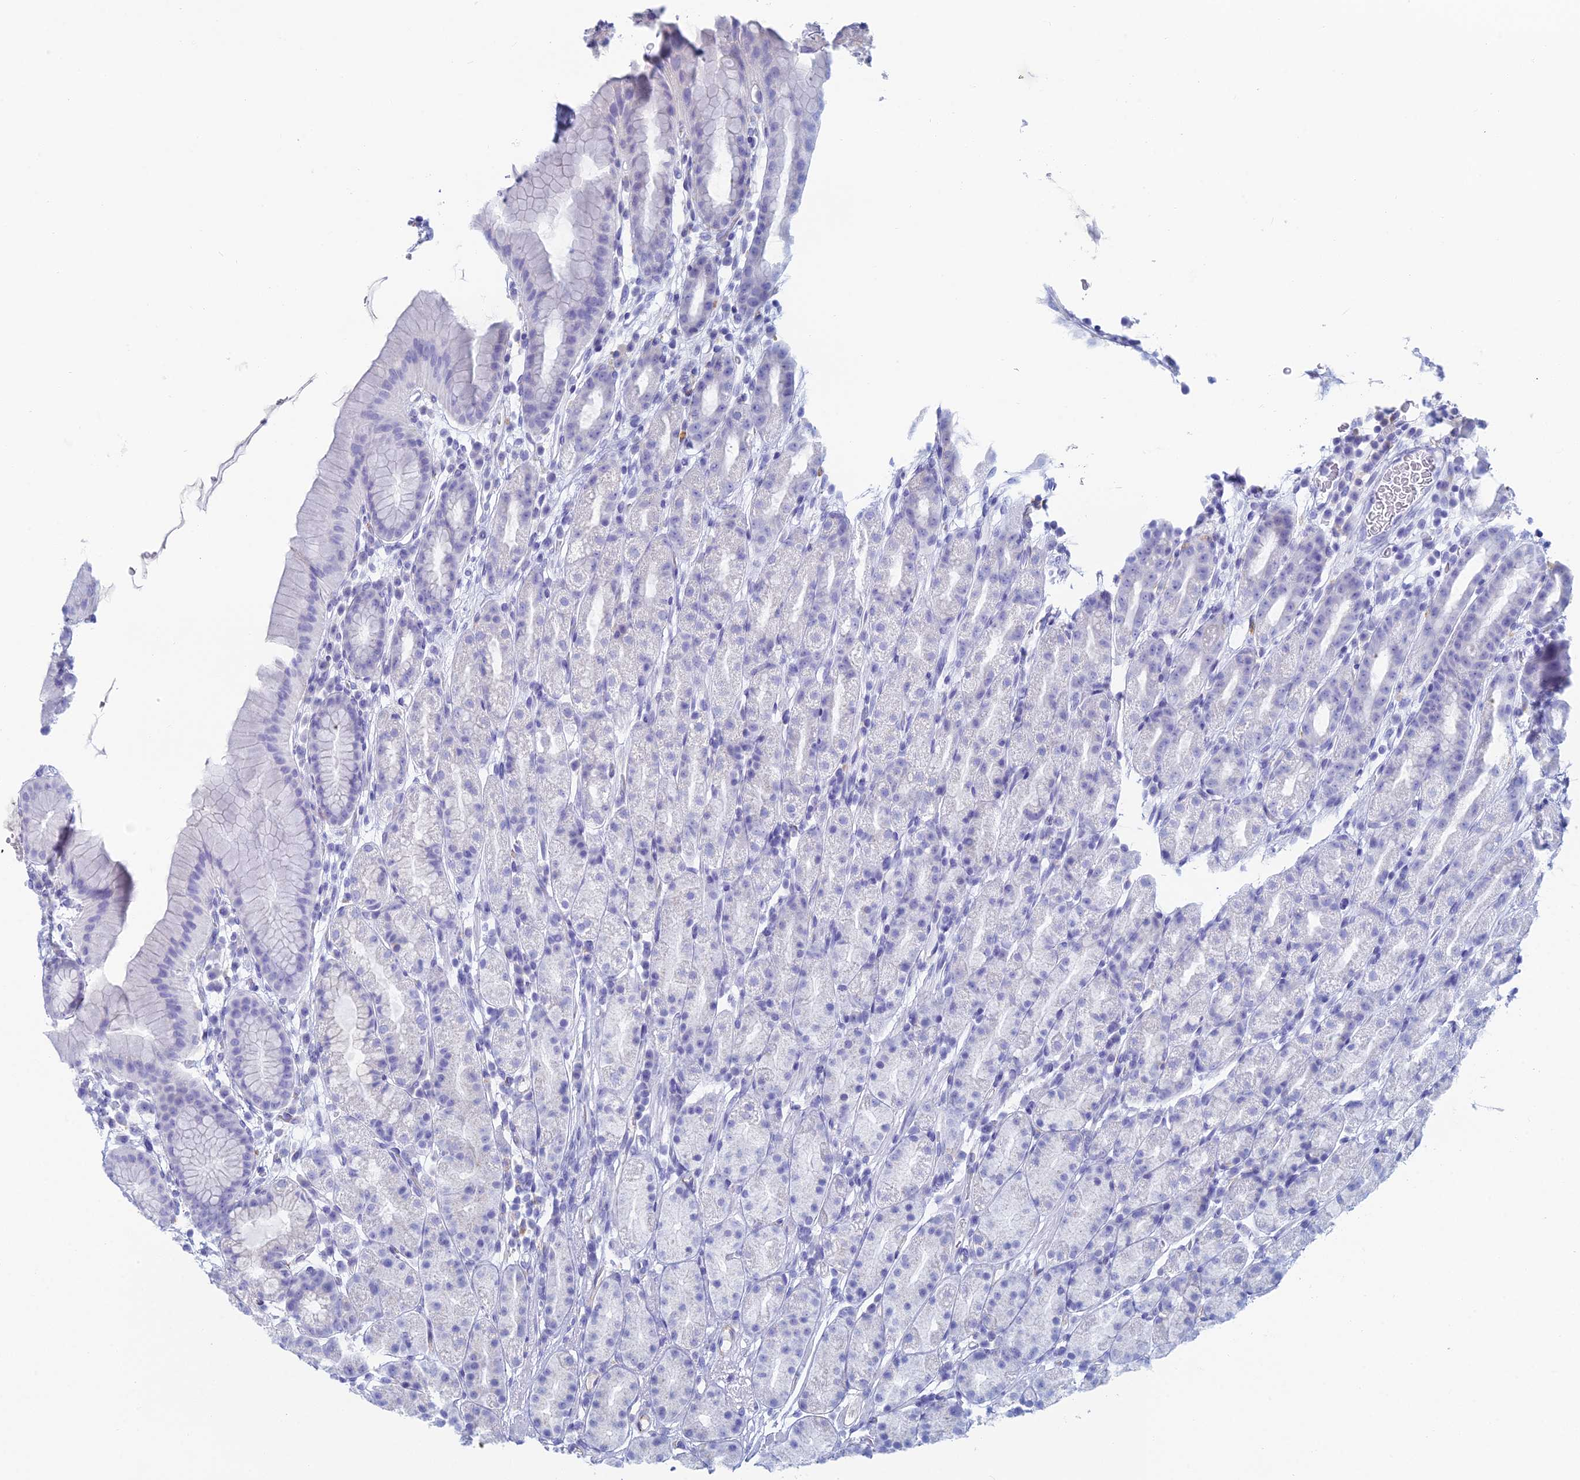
{"staining": {"intensity": "negative", "quantity": "none", "location": "none"}, "tissue": "stomach", "cell_type": "Glandular cells", "image_type": "normal", "snomed": [{"axis": "morphology", "description": "Normal tissue, NOS"}, {"axis": "topography", "description": "Stomach, upper"}], "caption": "Stomach stained for a protein using immunohistochemistry exhibits no staining glandular cells.", "gene": "FERD3L", "patient": {"sex": "male", "age": 47}}